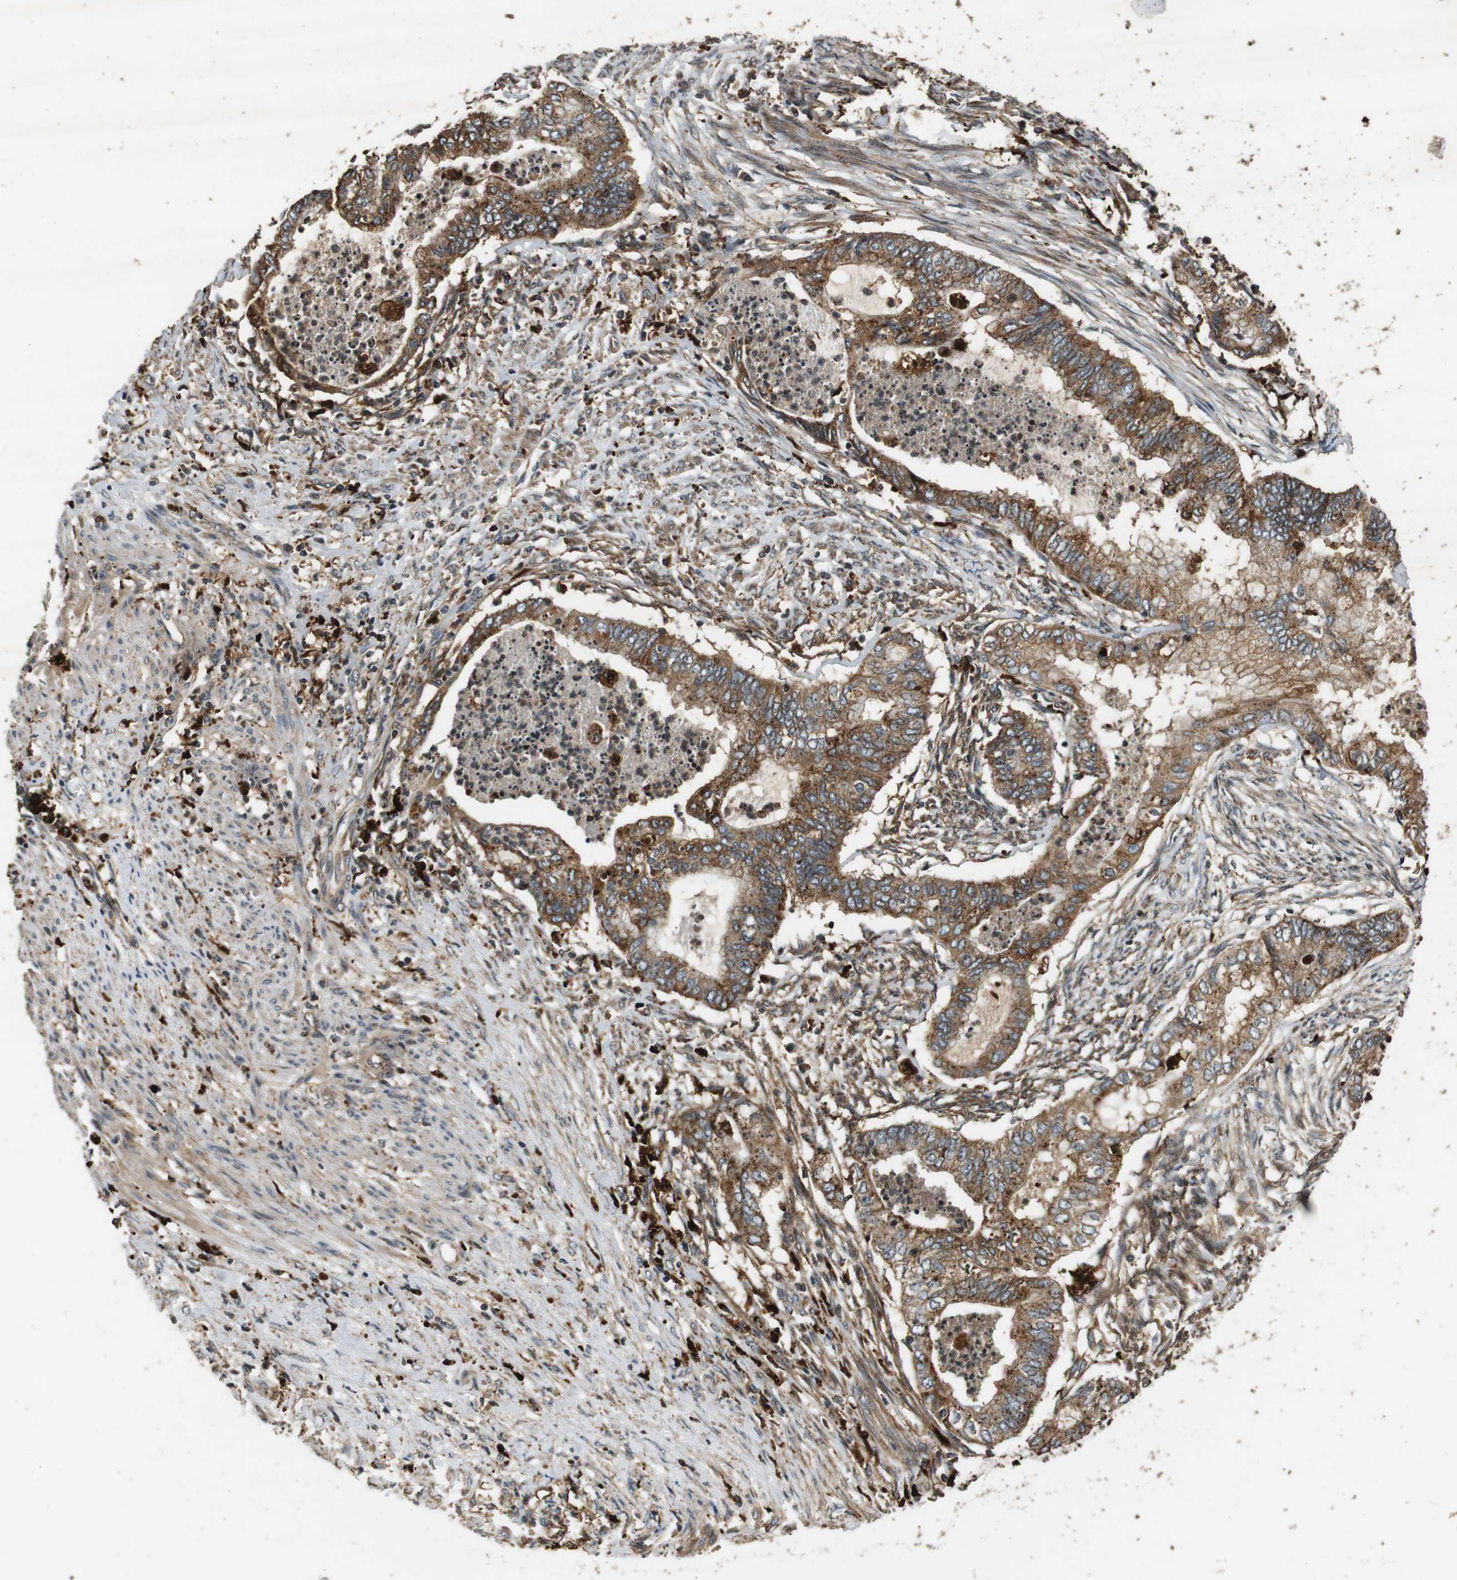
{"staining": {"intensity": "moderate", "quantity": ">75%", "location": "cytoplasmic/membranous"}, "tissue": "endometrial cancer", "cell_type": "Tumor cells", "image_type": "cancer", "snomed": [{"axis": "morphology", "description": "Necrosis, NOS"}, {"axis": "morphology", "description": "Adenocarcinoma, NOS"}, {"axis": "topography", "description": "Endometrium"}], "caption": "Brown immunohistochemical staining in endometrial adenocarcinoma displays moderate cytoplasmic/membranous expression in approximately >75% of tumor cells. (DAB (3,3'-diaminobenzidine) IHC, brown staining for protein, blue staining for nuclei).", "gene": "TXNRD1", "patient": {"sex": "female", "age": 79}}